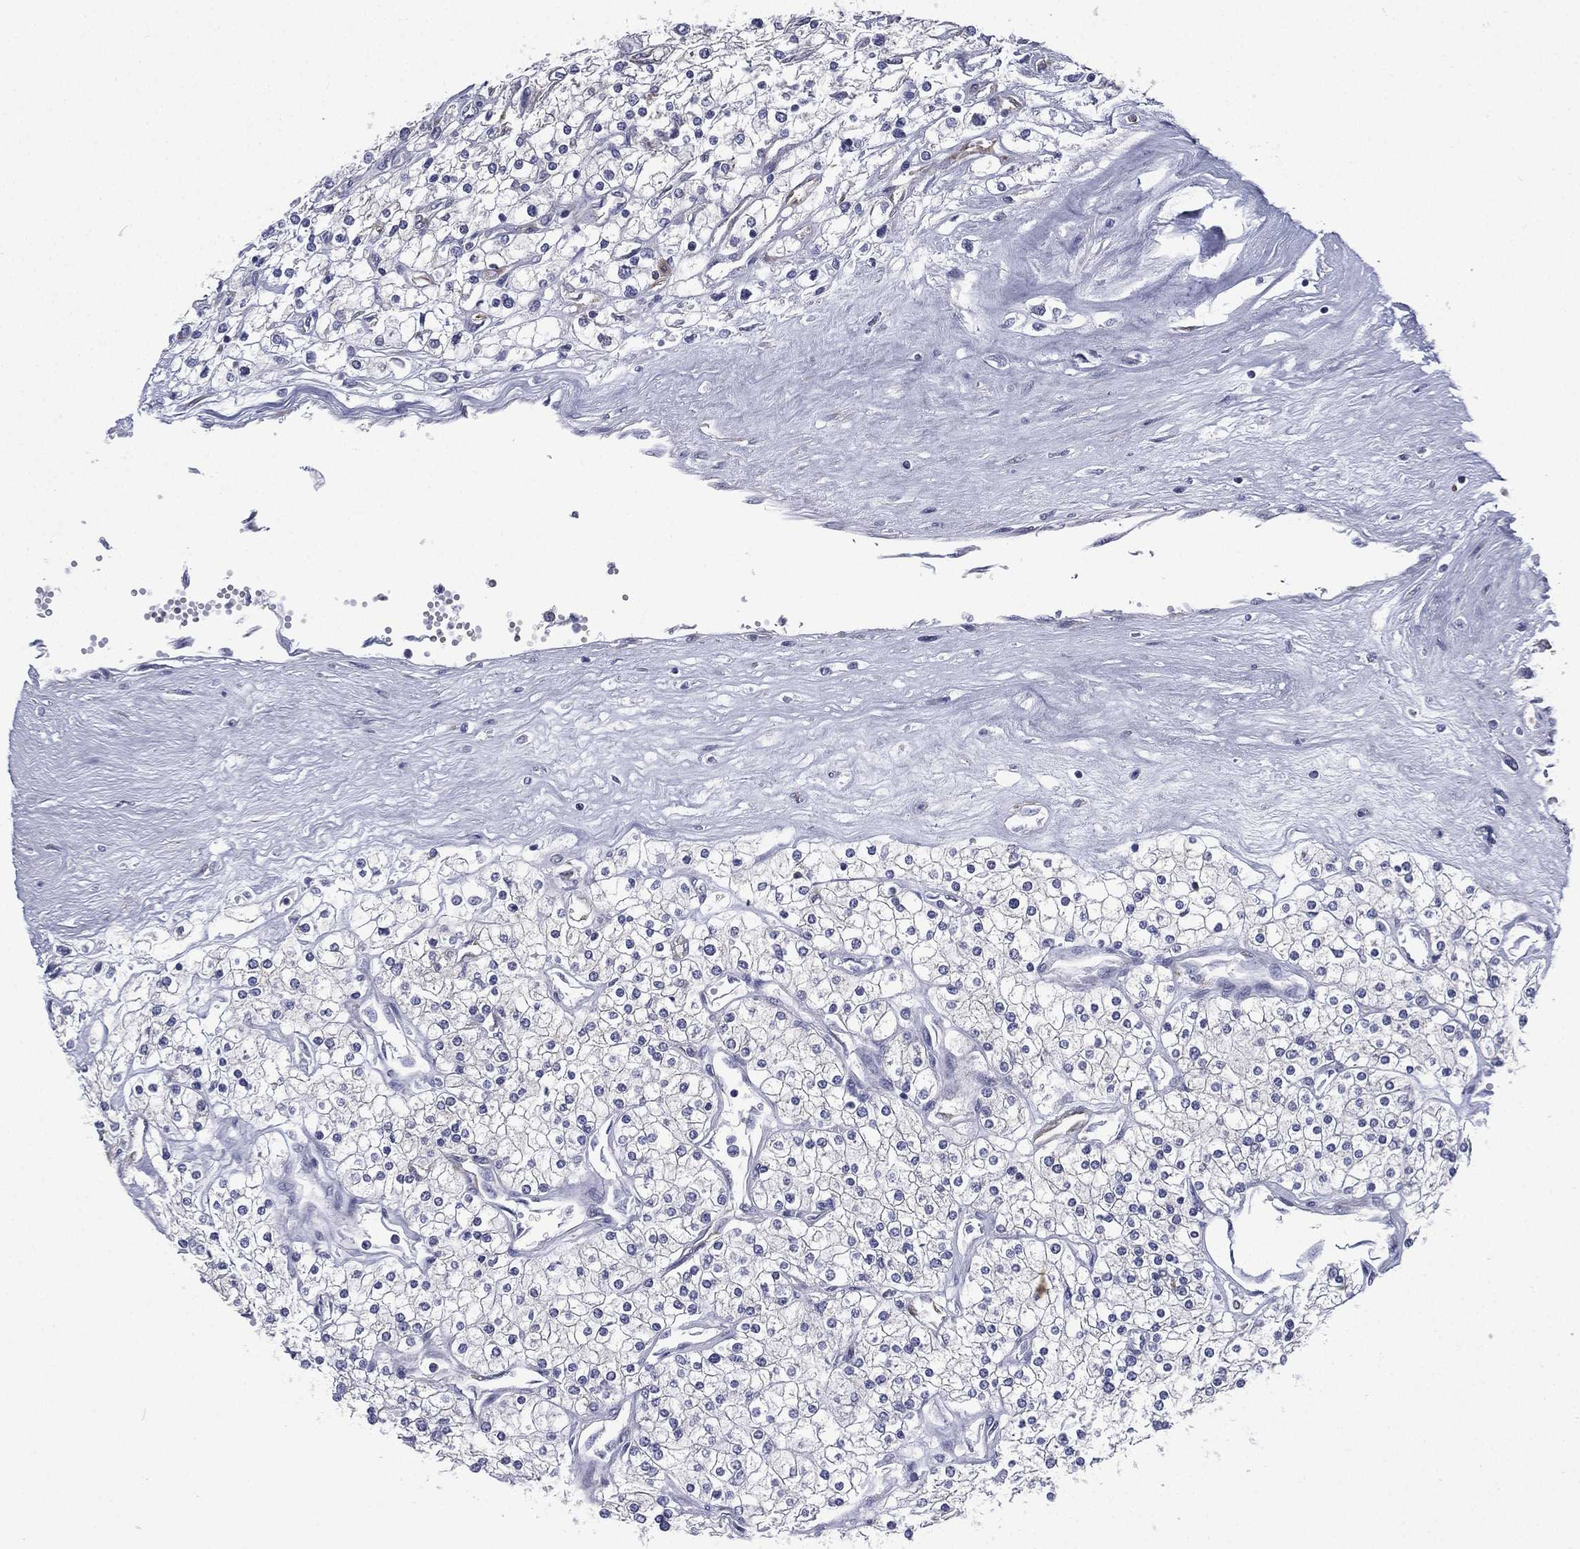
{"staining": {"intensity": "negative", "quantity": "none", "location": "none"}, "tissue": "renal cancer", "cell_type": "Tumor cells", "image_type": "cancer", "snomed": [{"axis": "morphology", "description": "Adenocarcinoma, NOS"}, {"axis": "topography", "description": "Kidney"}], "caption": "Tumor cells show no significant staining in adenocarcinoma (renal).", "gene": "FARSA", "patient": {"sex": "male", "age": 80}}